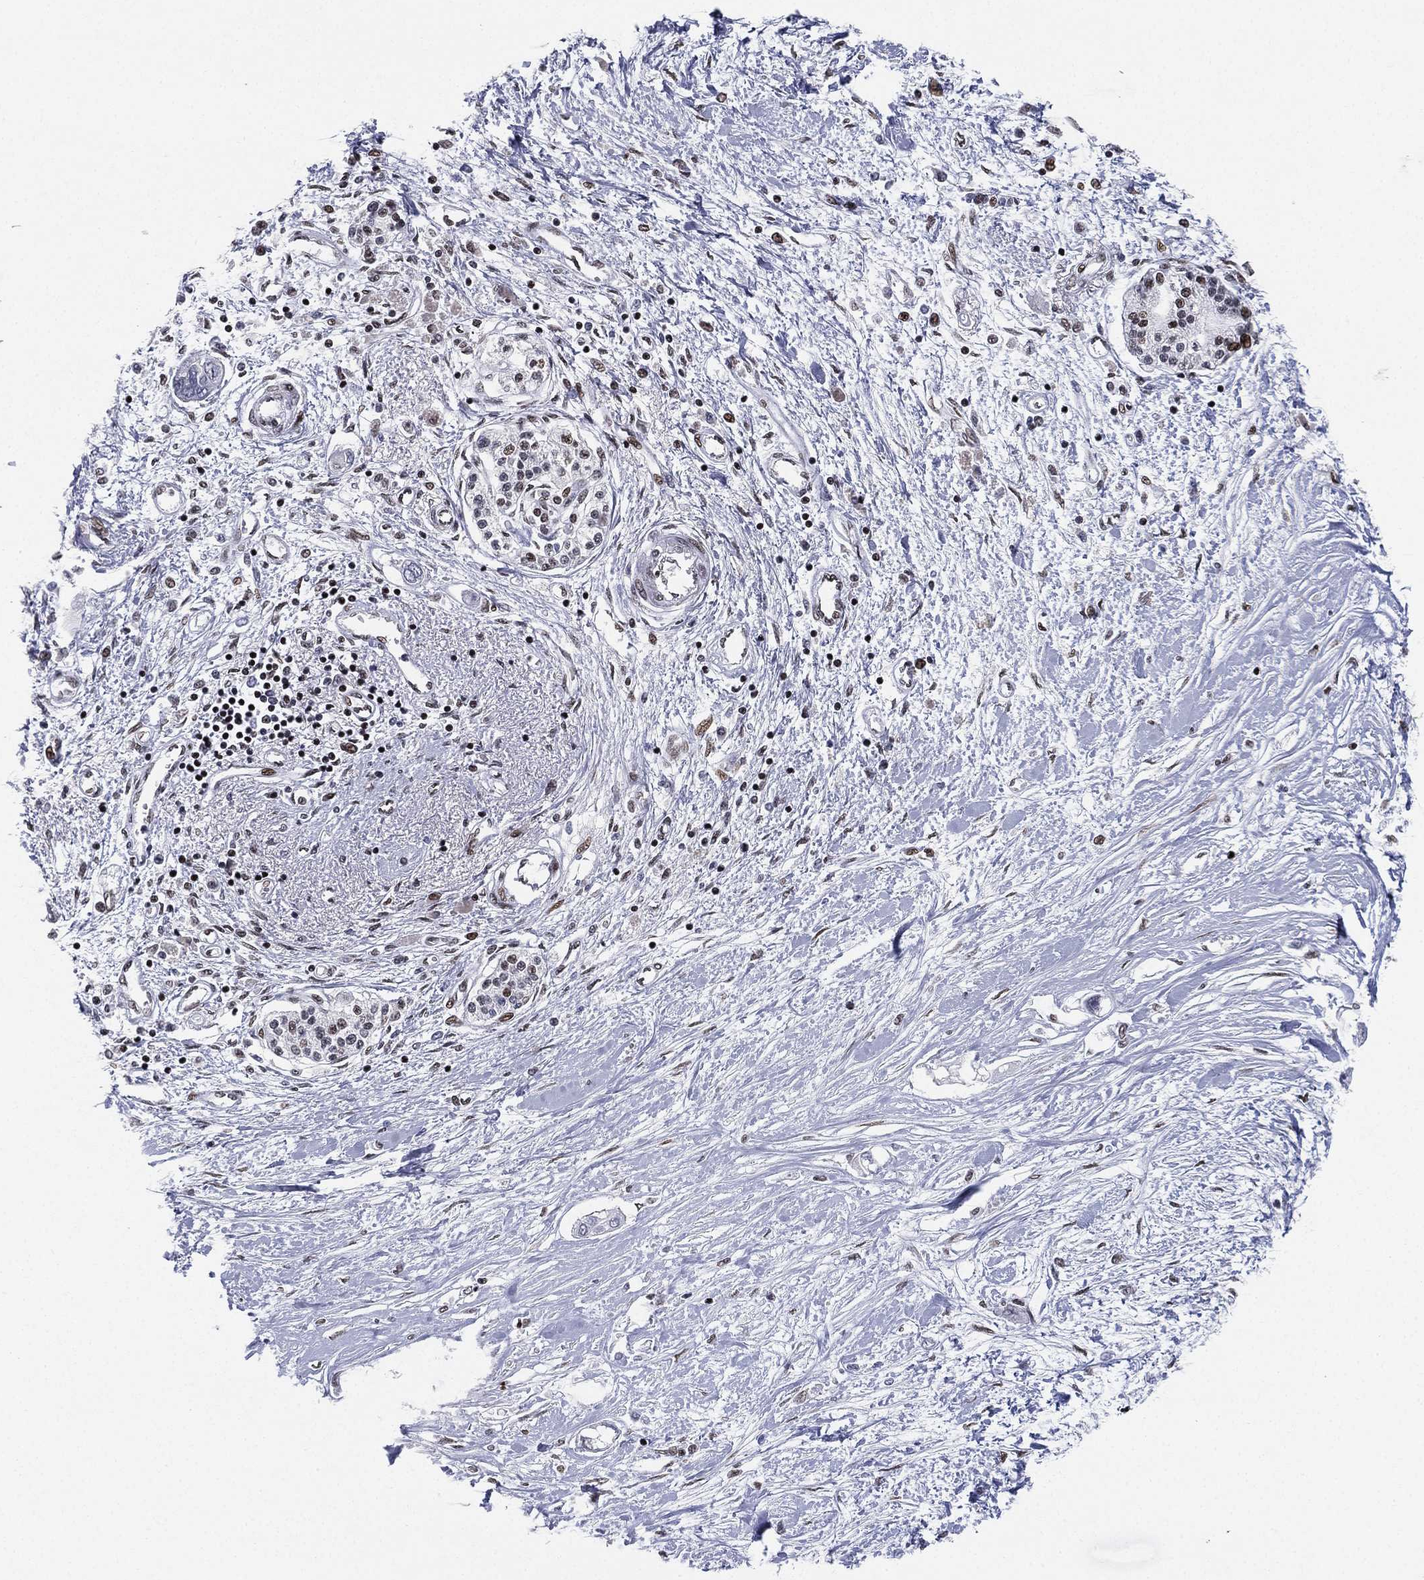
{"staining": {"intensity": "moderate", "quantity": "<25%", "location": "nuclear"}, "tissue": "pancreatic cancer", "cell_type": "Tumor cells", "image_type": "cancer", "snomed": [{"axis": "morphology", "description": "Adenocarcinoma, NOS"}, {"axis": "topography", "description": "Pancreas"}], "caption": "Pancreatic cancer (adenocarcinoma) stained with immunohistochemistry (IHC) displays moderate nuclear staining in about <25% of tumor cells.", "gene": "RTF1", "patient": {"sex": "female", "age": 77}}